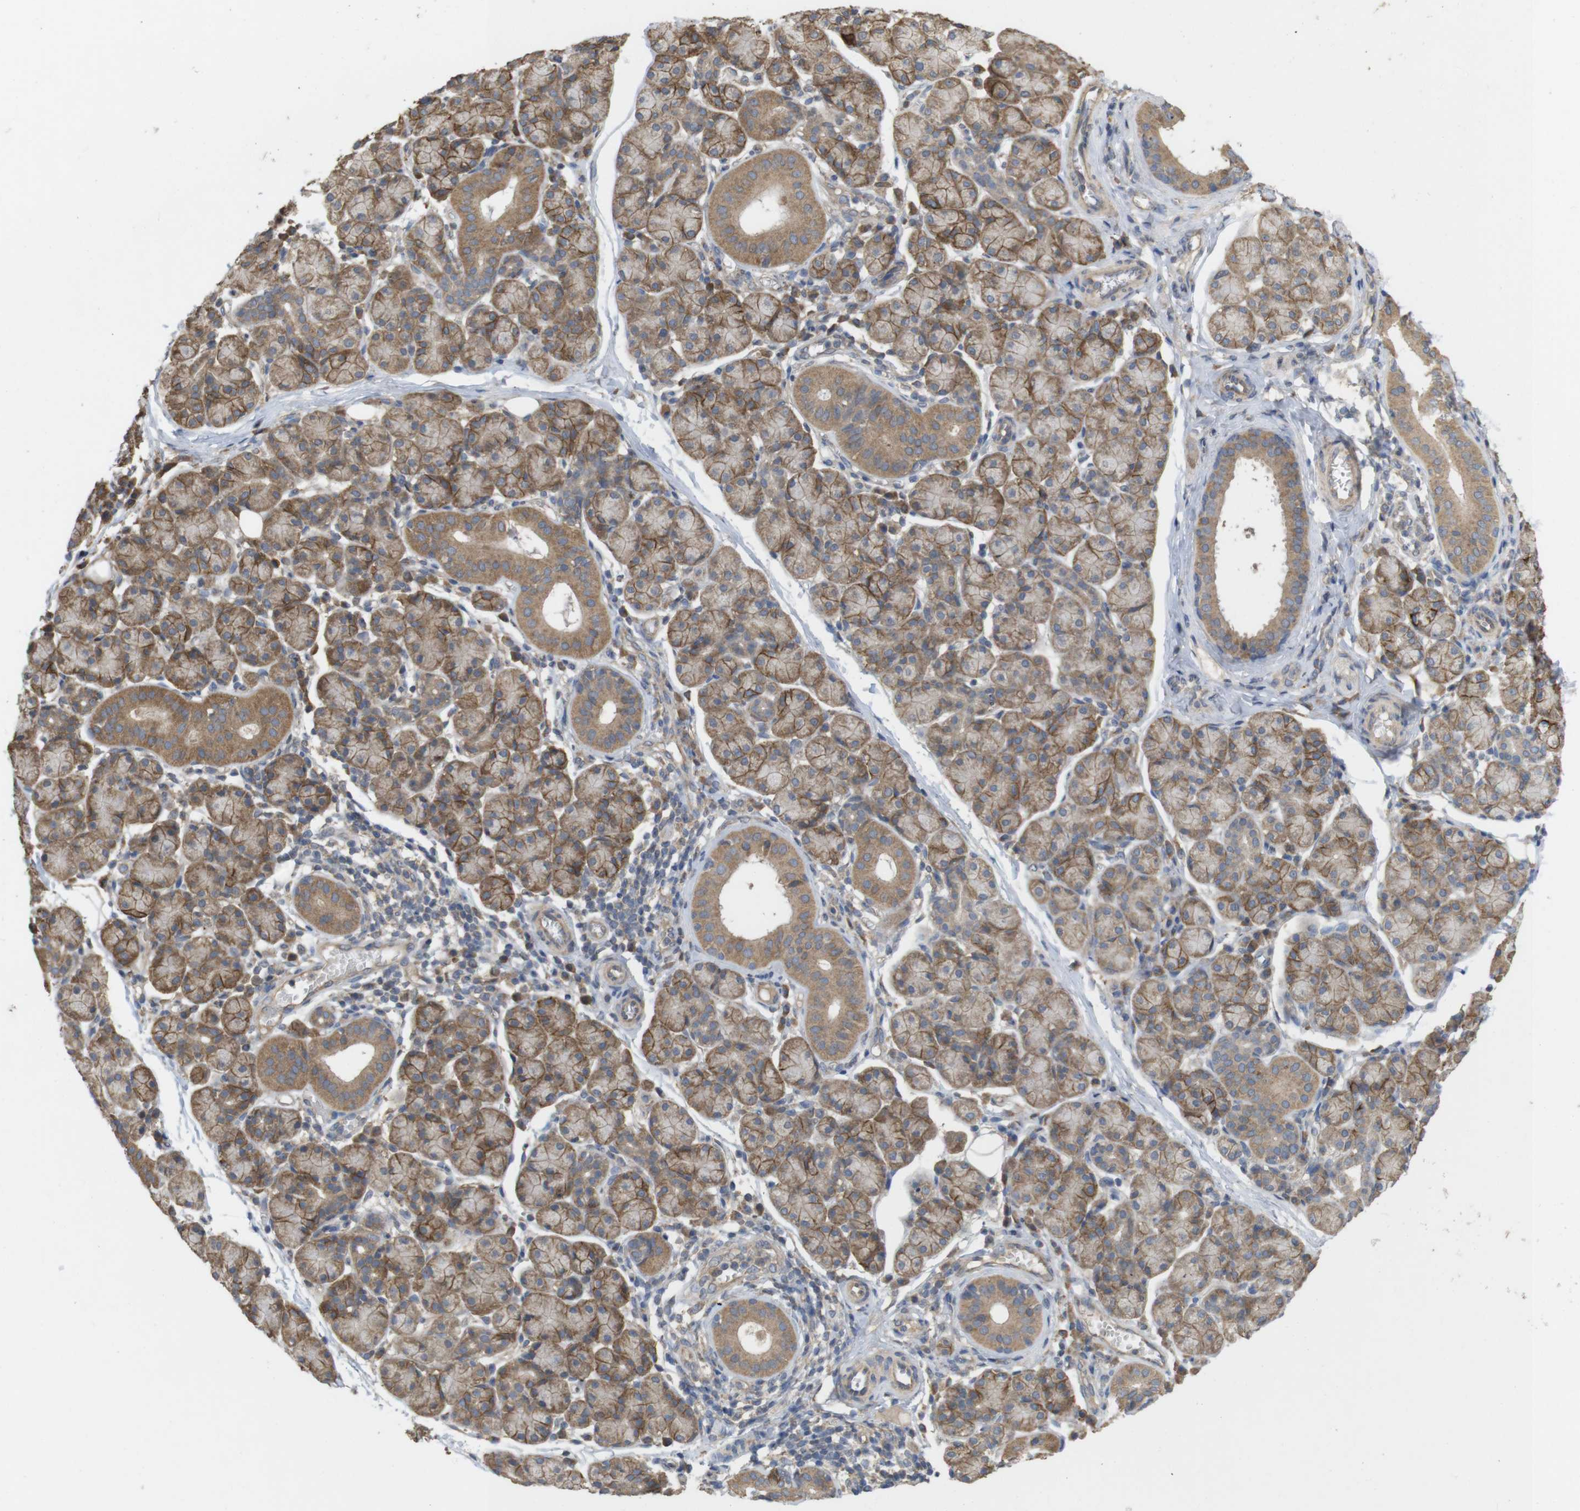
{"staining": {"intensity": "moderate", "quantity": "25%-75%", "location": "cytoplasmic/membranous"}, "tissue": "salivary gland", "cell_type": "Glandular cells", "image_type": "normal", "snomed": [{"axis": "morphology", "description": "Normal tissue, NOS"}, {"axis": "morphology", "description": "Inflammation, NOS"}, {"axis": "topography", "description": "Lymph node"}, {"axis": "topography", "description": "Salivary gland"}], "caption": "Immunohistochemical staining of benign salivary gland exhibits 25%-75% levels of moderate cytoplasmic/membranous protein expression in approximately 25%-75% of glandular cells.", "gene": "KCNS3", "patient": {"sex": "male", "age": 3}}